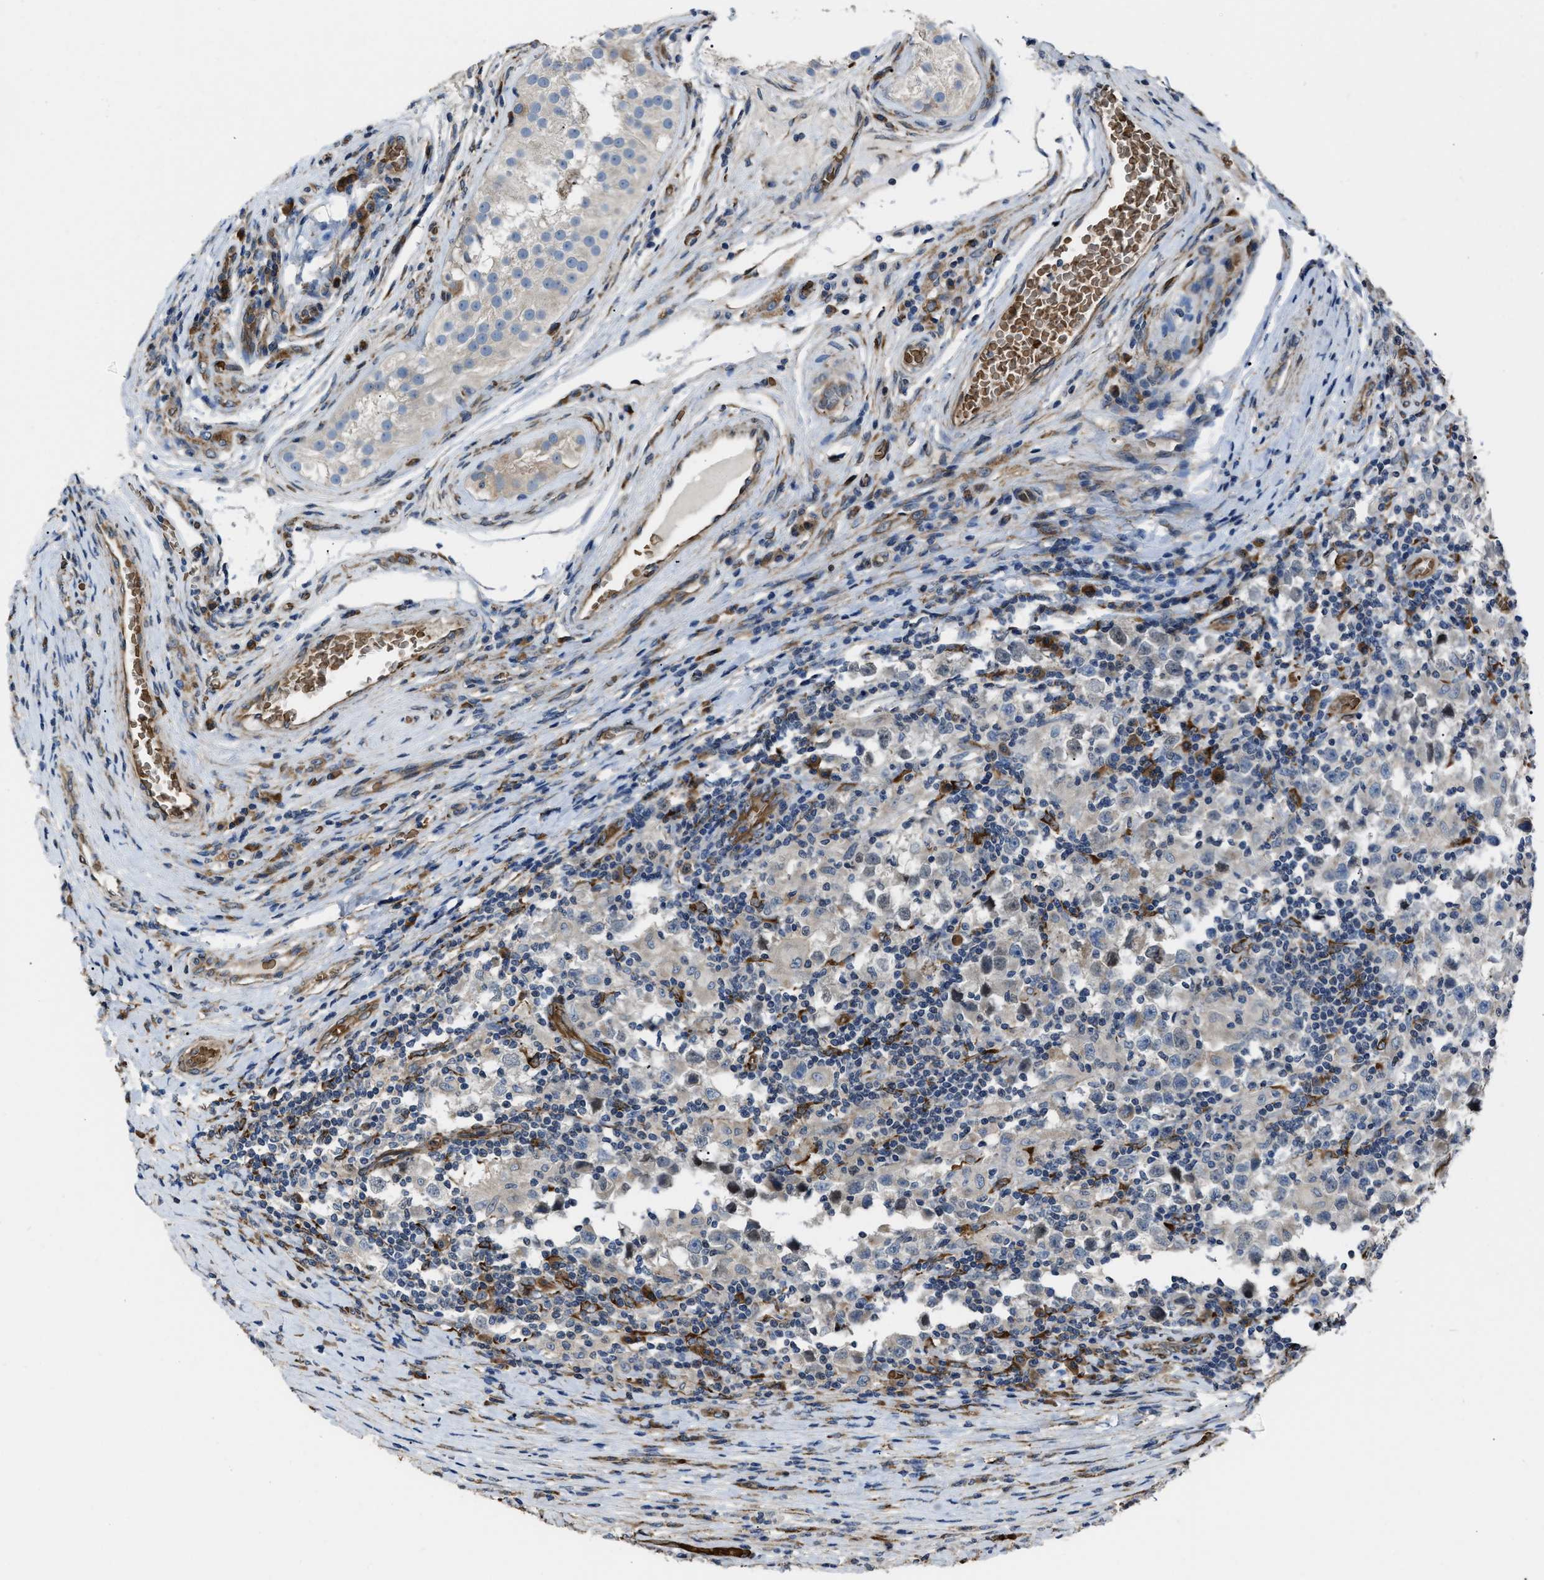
{"staining": {"intensity": "negative", "quantity": "none", "location": "none"}, "tissue": "testis cancer", "cell_type": "Tumor cells", "image_type": "cancer", "snomed": [{"axis": "morphology", "description": "Carcinoma, Embryonal, NOS"}, {"axis": "topography", "description": "Testis"}], "caption": "A micrograph of human testis embryonal carcinoma is negative for staining in tumor cells.", "gene": "SELENOM", "patient": {"sex": "male", "age": 21}}